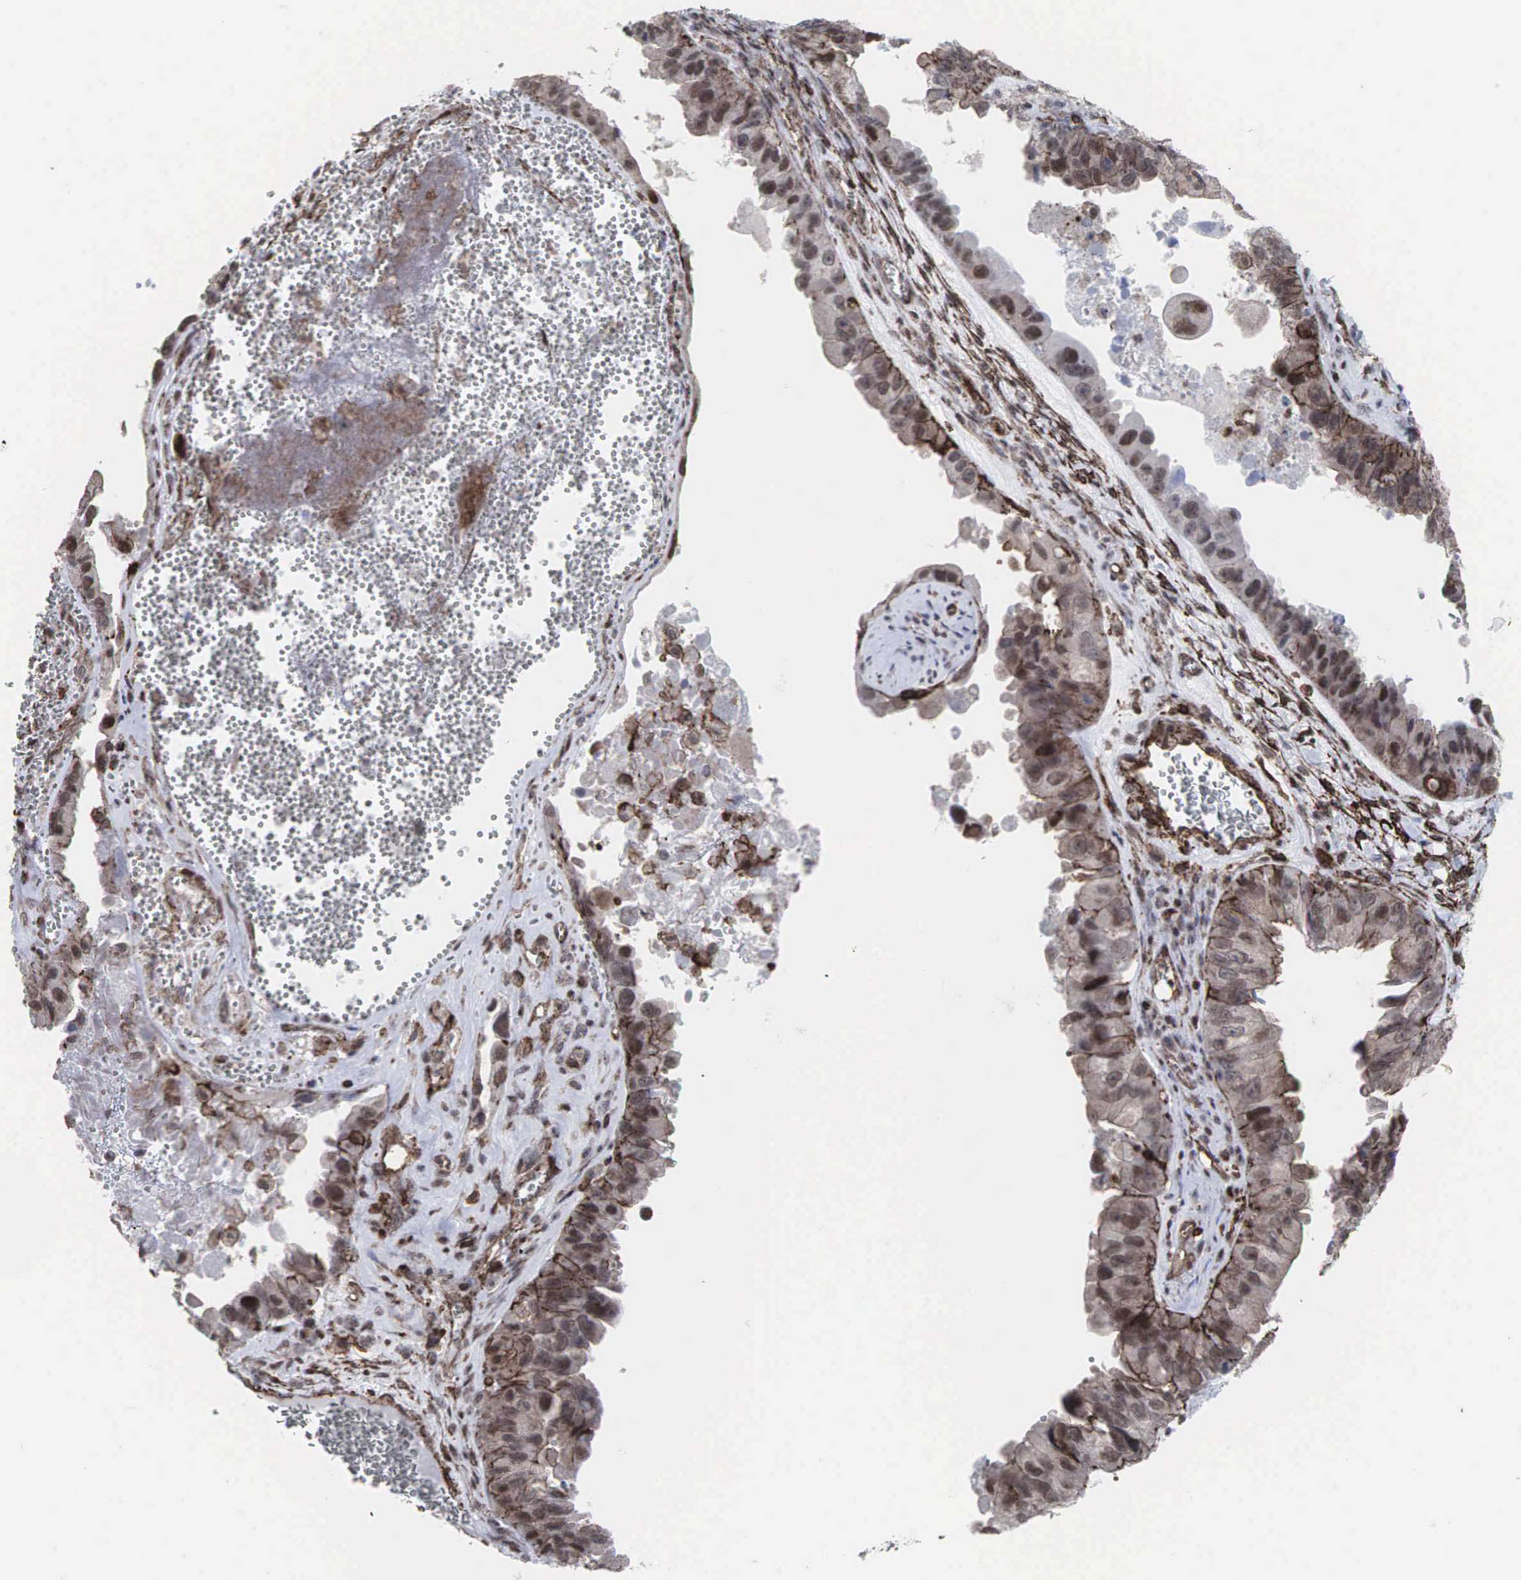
{"staining": {"intensity": "weak", "quantity": ">75%", "location": "cytoplasmic/membranous"}, "tissue": "ovarian cancer", "cell_type": "Tumor cells", "image_type": "cancer", "snomed": [{"axis": "morphology", "description": "Carcinoma, endometroid"}, {"axis": "topography", "description": "Ovary"}], "caption": "Human ovarian cancer stained with a brown dye shows weak cytoplasmic/membranous positive expression in approximately >75% of tumor cells.", "gene": "GPRASP1", "patient": {"sex": "female", "age": 85}}